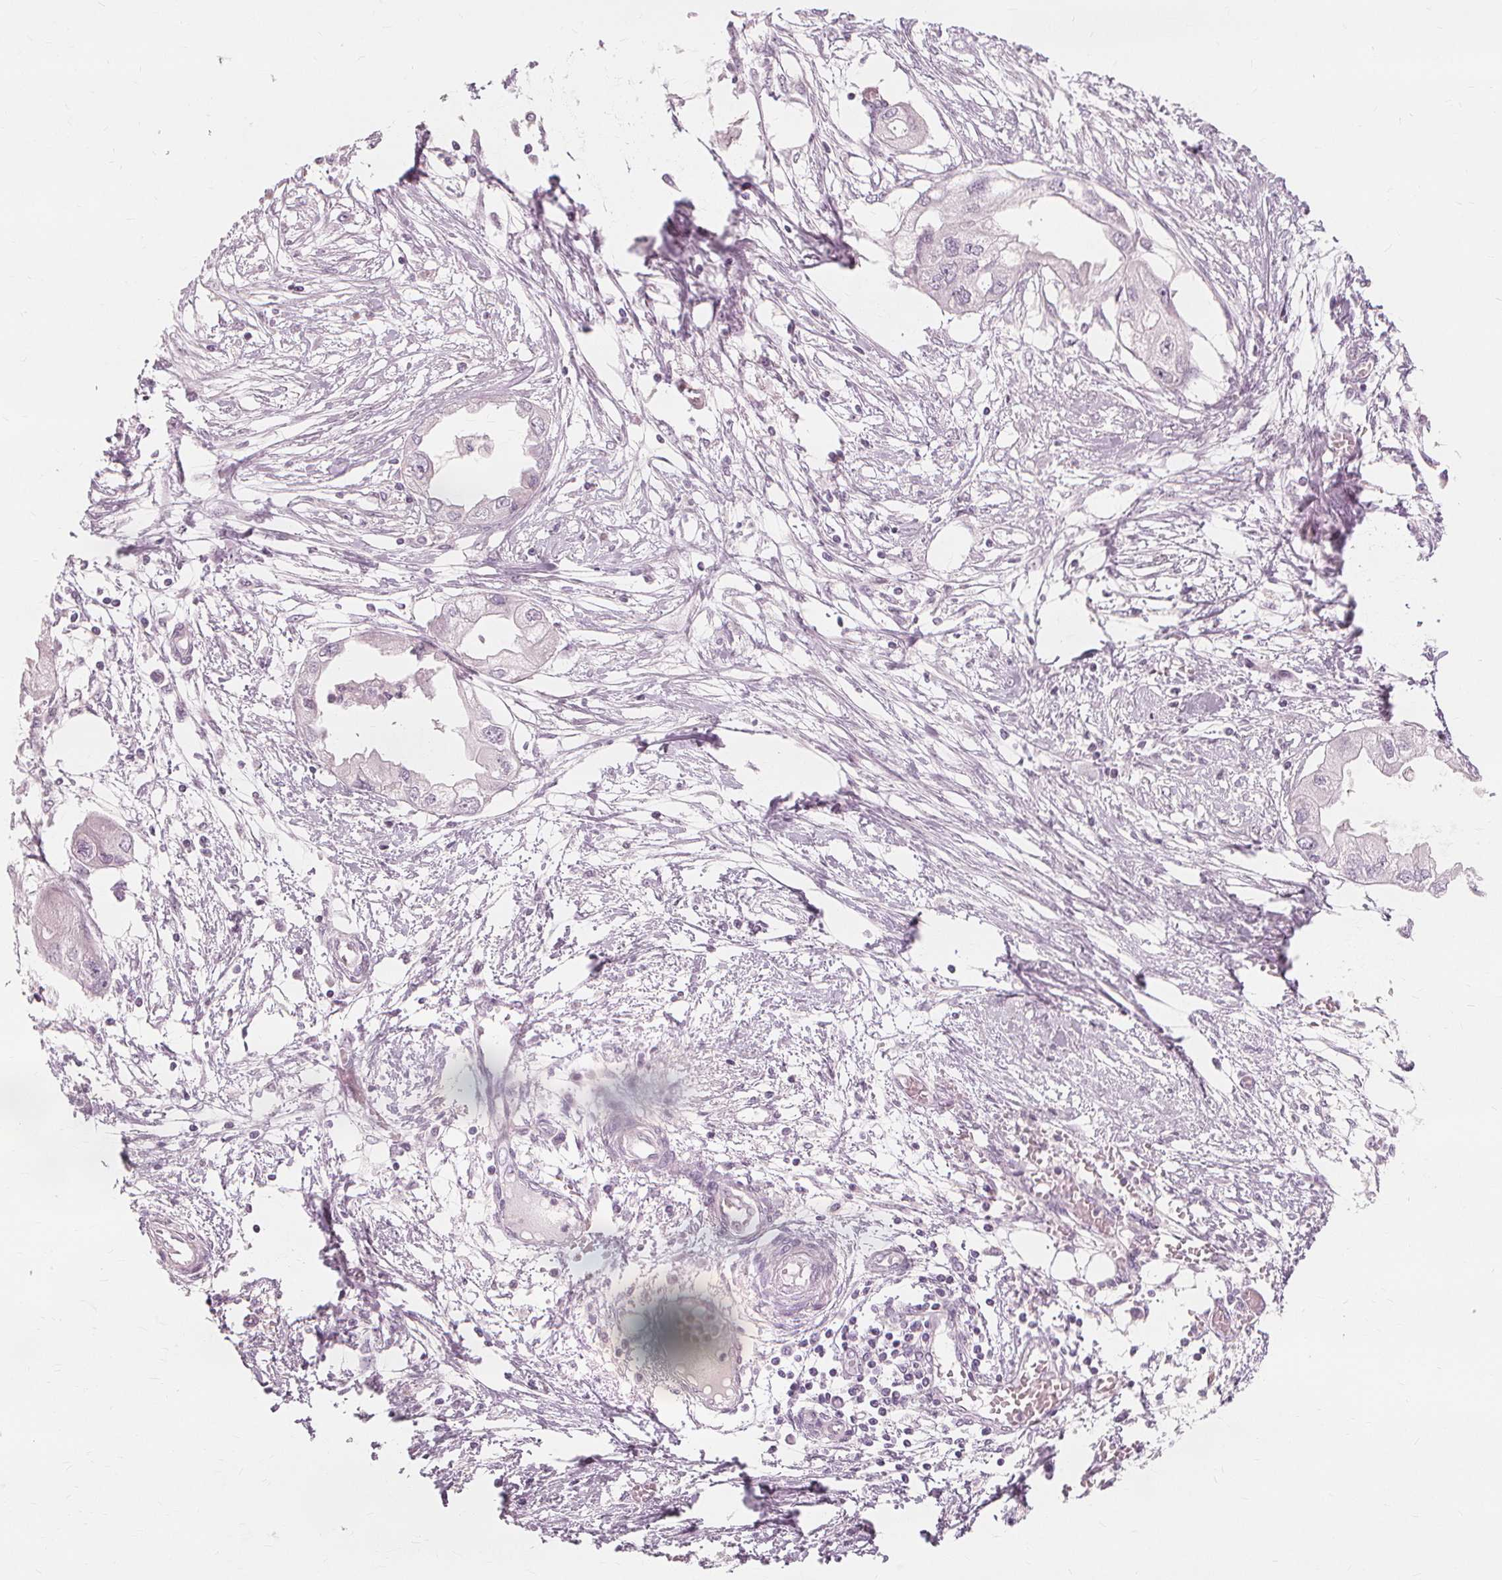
{"staining": {"intensity": "negative", "quantity": "none", "location": "none"}, "tissue": "endometrial cancer", "cell_type": "Tumor cells", "image_type": "cancer", "snomed": [{"axis": "morphology", "description": "Adenocarcinoma, NOS"}, {"axis": "morphology", "description": "Adenocarcinoma, metastatic, NOS"}, {"axis": "topography", "description": "Adipose tissue"}, {"axis": "topography", "description": "Endometrium"}], "caption": "Immunohistochemistry micrograph of endometrial cancer (adenocarcinoma) stained for a protein (brown), which shows no staining in tumor cells.", "gene": "MUC12", "patient": {"sex": "female", "age": 67}}